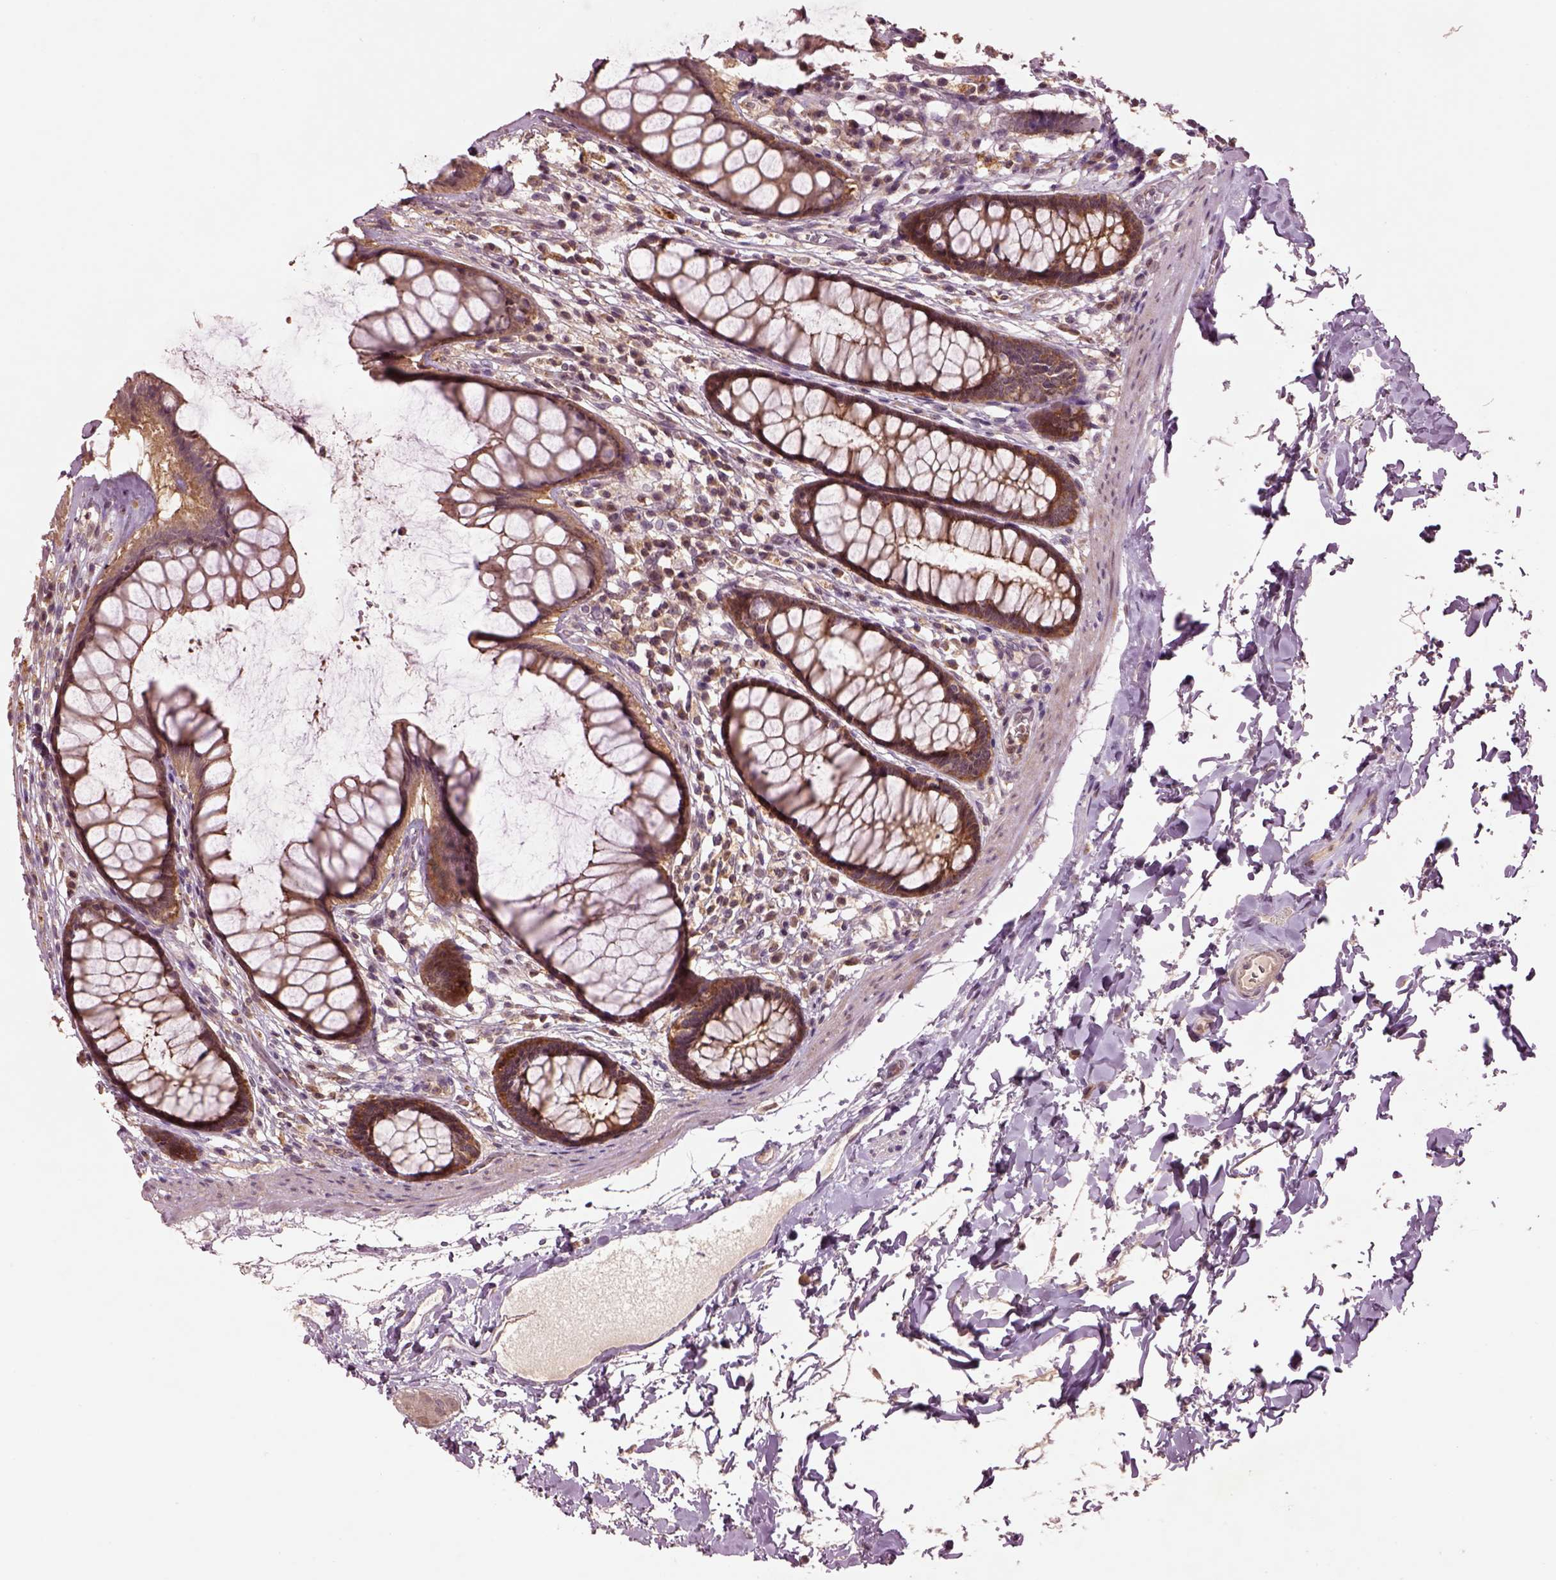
{"staining": {"intensity": "moderate", "quantity": ">75%", "location": "cytoplasmic/membranous"}, "tissue": "rectum", "cell_type": "Glandular cells", "image_type": "normal", "snomed": [{"axis": "morphology", "description": "Normal tissue, NOS"}, {"axis": "topography", "description": "Rectum"}], "caption": "Moderate cytoplasmic/membranous staining is seen in approximately >75% of glandular cells in unremarkable rectum. Using DAB (3,3'-diaminobenzidine) (brown) and hematoxylin (blue) stains, captured at high magnification using brightfield microscopy.", "gene": "MTHFS", "patient": {"sex": "male", "age": 72}}